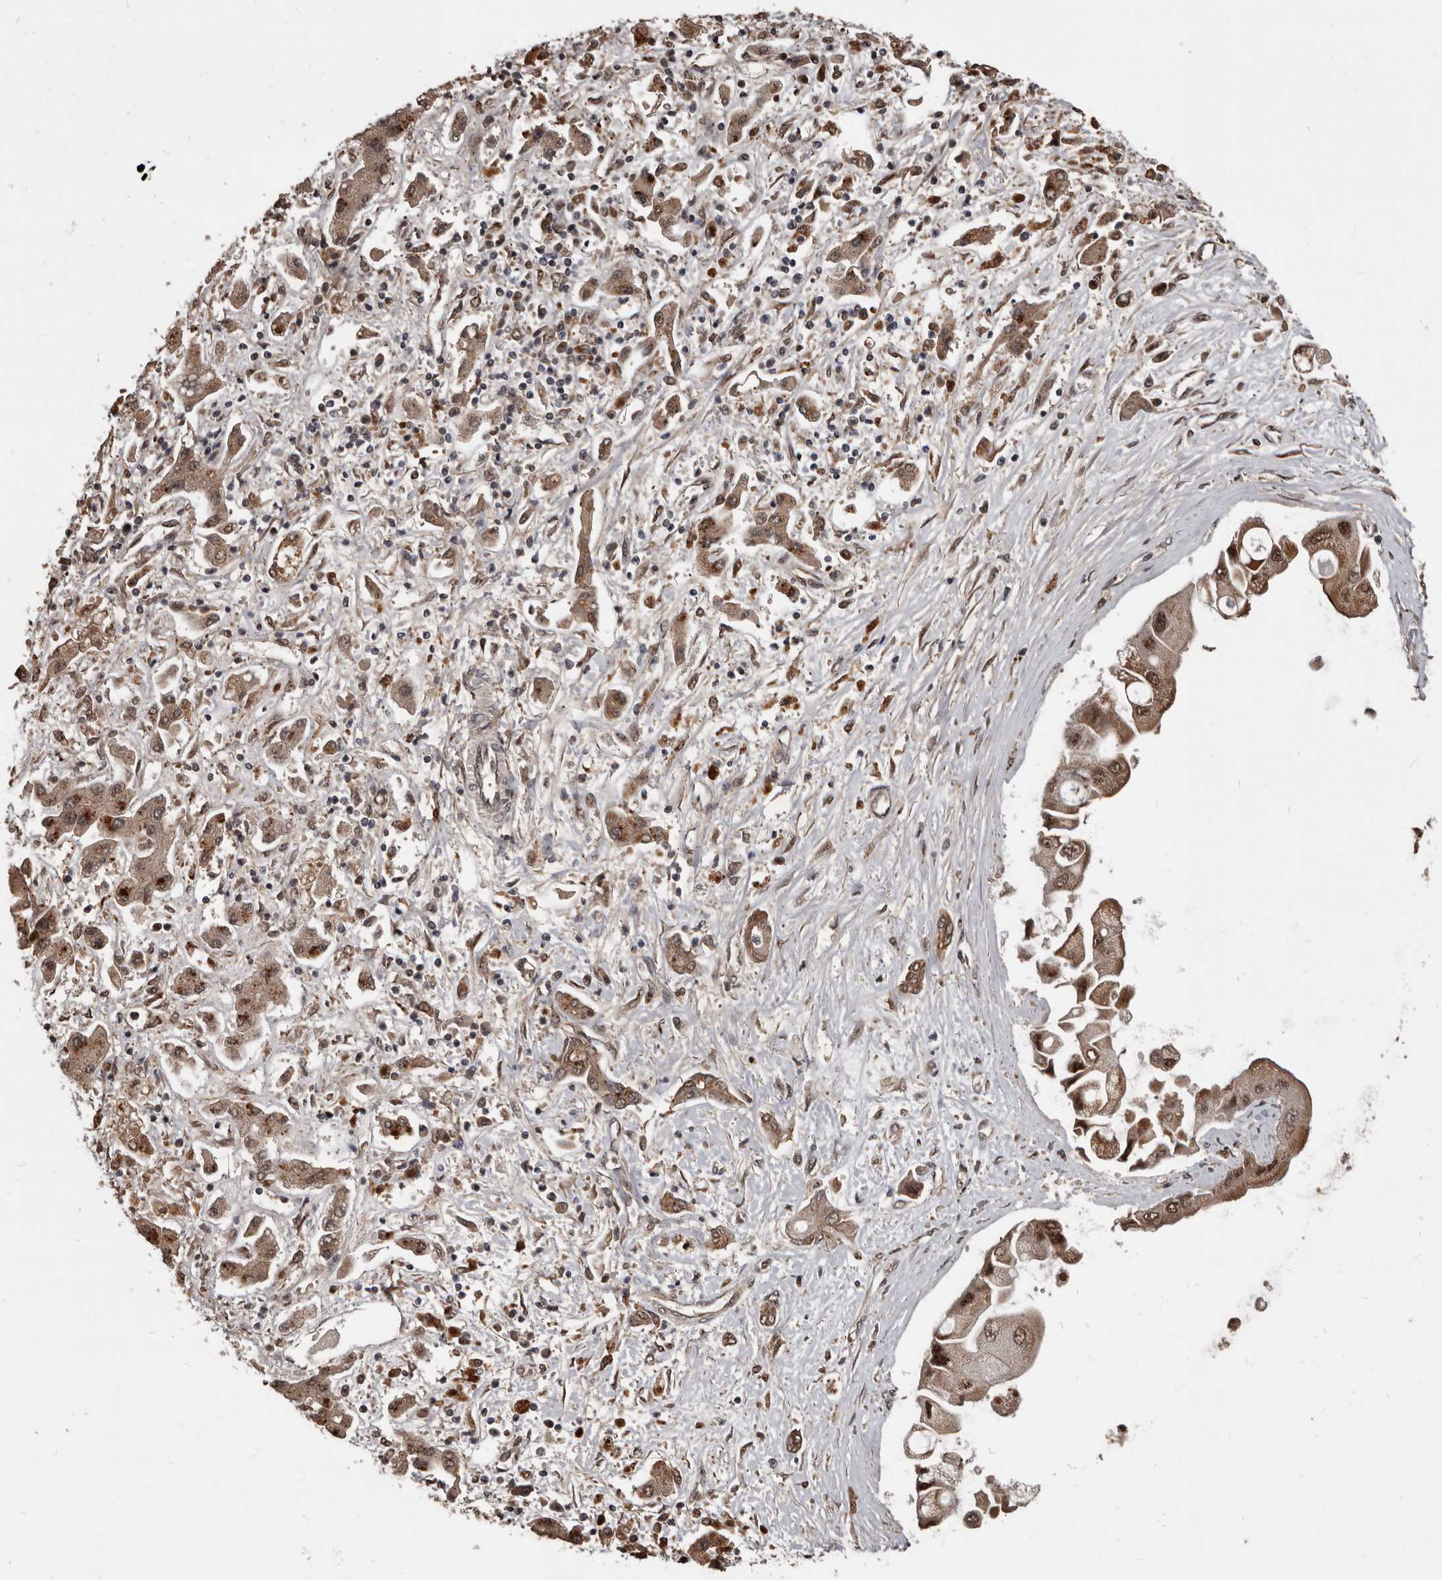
{"staining": {"intensity": "moderate", "quantity": ">75%", "location": "cytoplasmic/membranous,nuclear"}, "tissue": "liver cancer", "cell_type": "Tumor cells", "image_type": "cancer", "snomed": [{"axis": "morphology", "description": "Cholangiocarcinoma"}, {"axis": "topography", "description": "Liver"}], "caption": "A high-resolution photomicrograph shows immunohistochemistry (IHC) staining of liver cancer (cholangiocarcinoma), which demonstrates moderate cytoplasmic/membranous and nuclear expression in about >75% of tumor cells. Immunohistochemistry stains the protein of interest in brown and the nuclei are stained blue.", "gene": "AHR", "patient": {"sex": "male", "age": 50}}